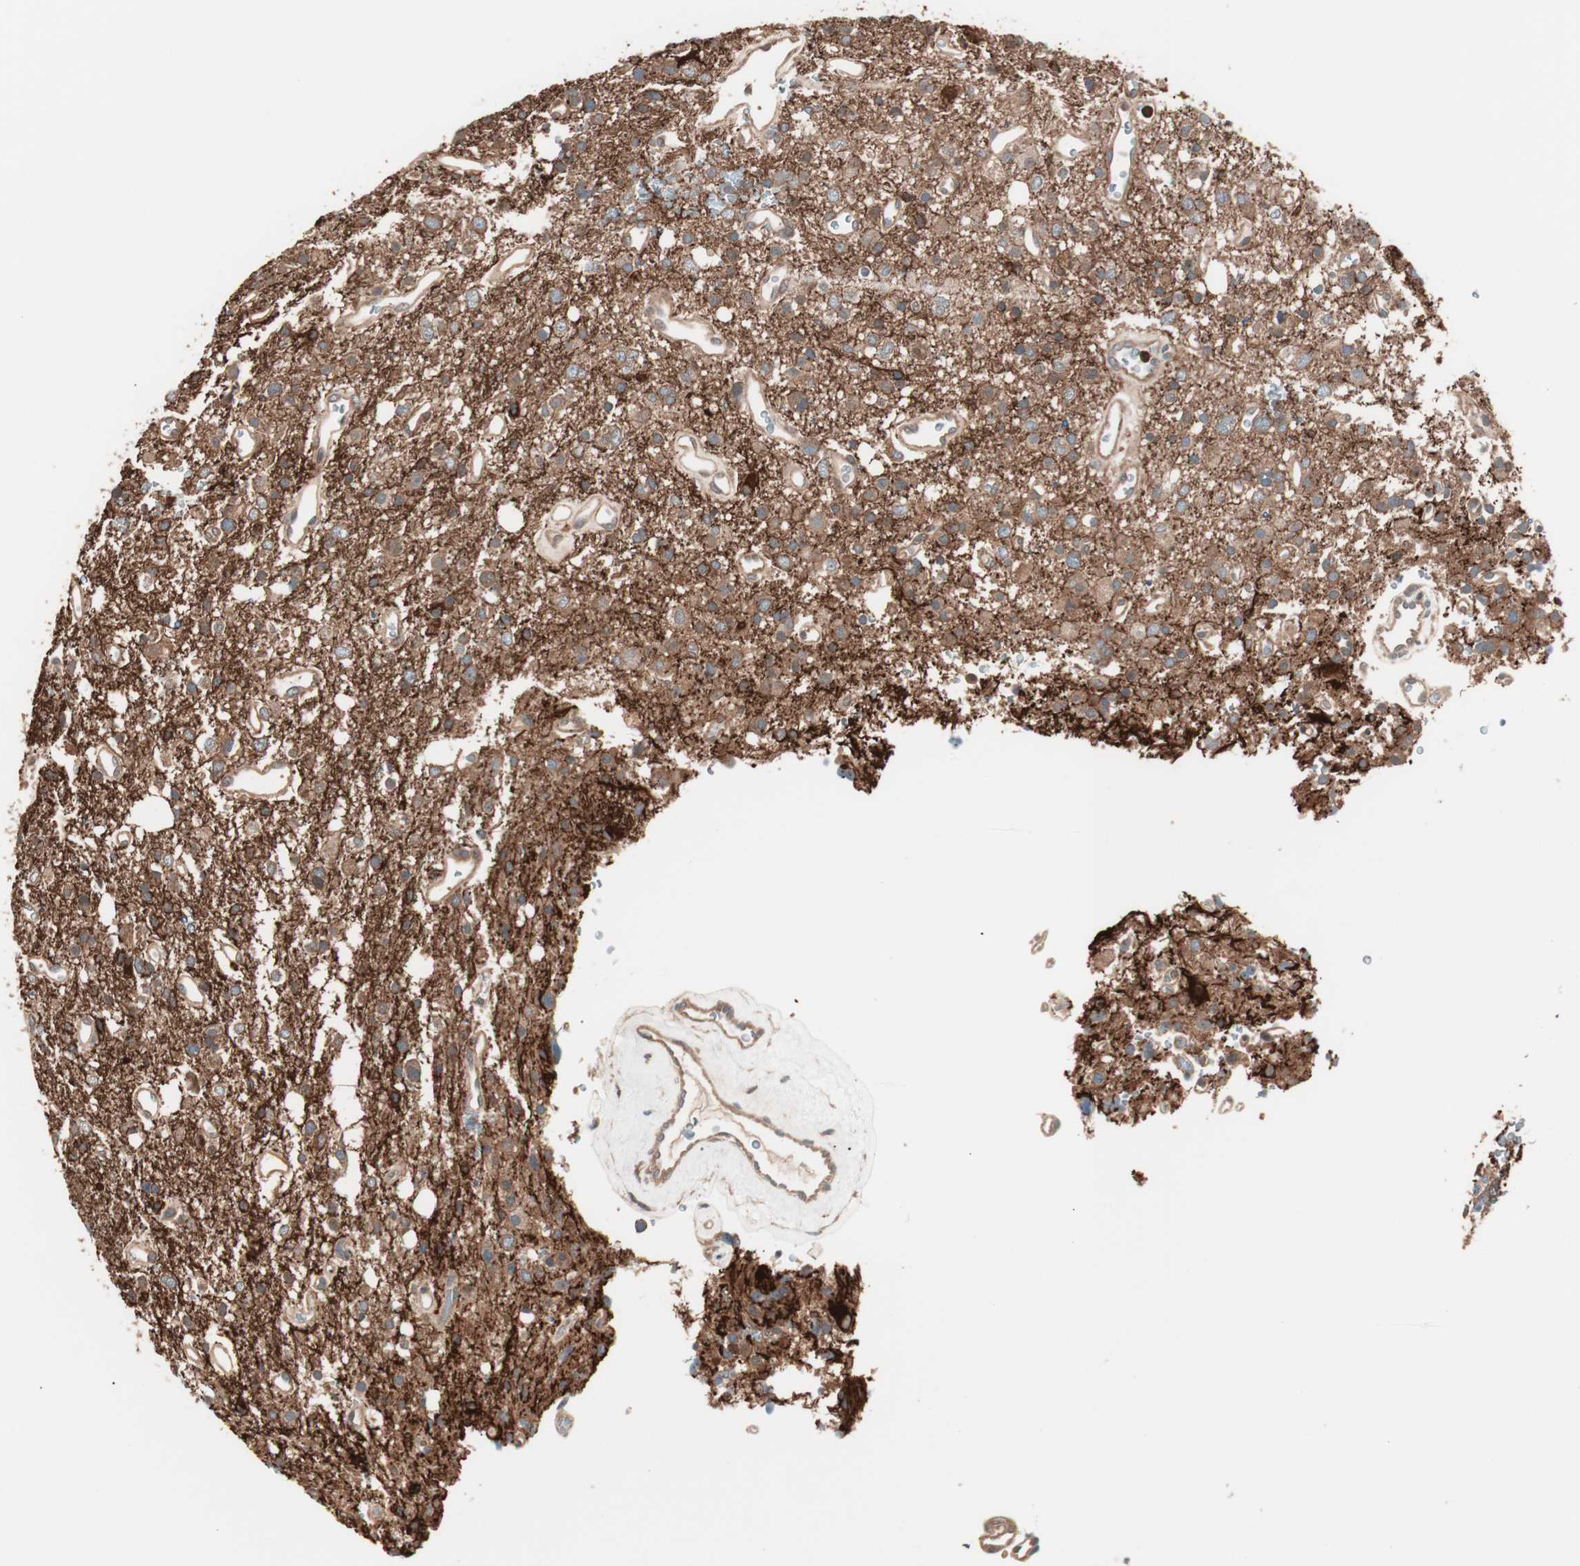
{"staining": {"intensity": "strong", "quantity": ">75%", "location": "cytoplasmic/membranous"}, "tissue": "glioma", "cell_type": "Tumor cells", "image_type": "cancer", "snomed": [{"axis": "morphology", "description": "Glioma, malignant, High grade"}, {"axis": "topography", "description": "Brain"}], "caption": "The micrograph exhibits a brown stain indicating the presence of a protein in the cytoplasmic/membranous of tumor cells in glioma. Immunohistochemistry (ihc) stains the protein in brown and the nuclei are stained blue.", "gene": "TSG101", "patient": {"sex": "male", "age": 47}}